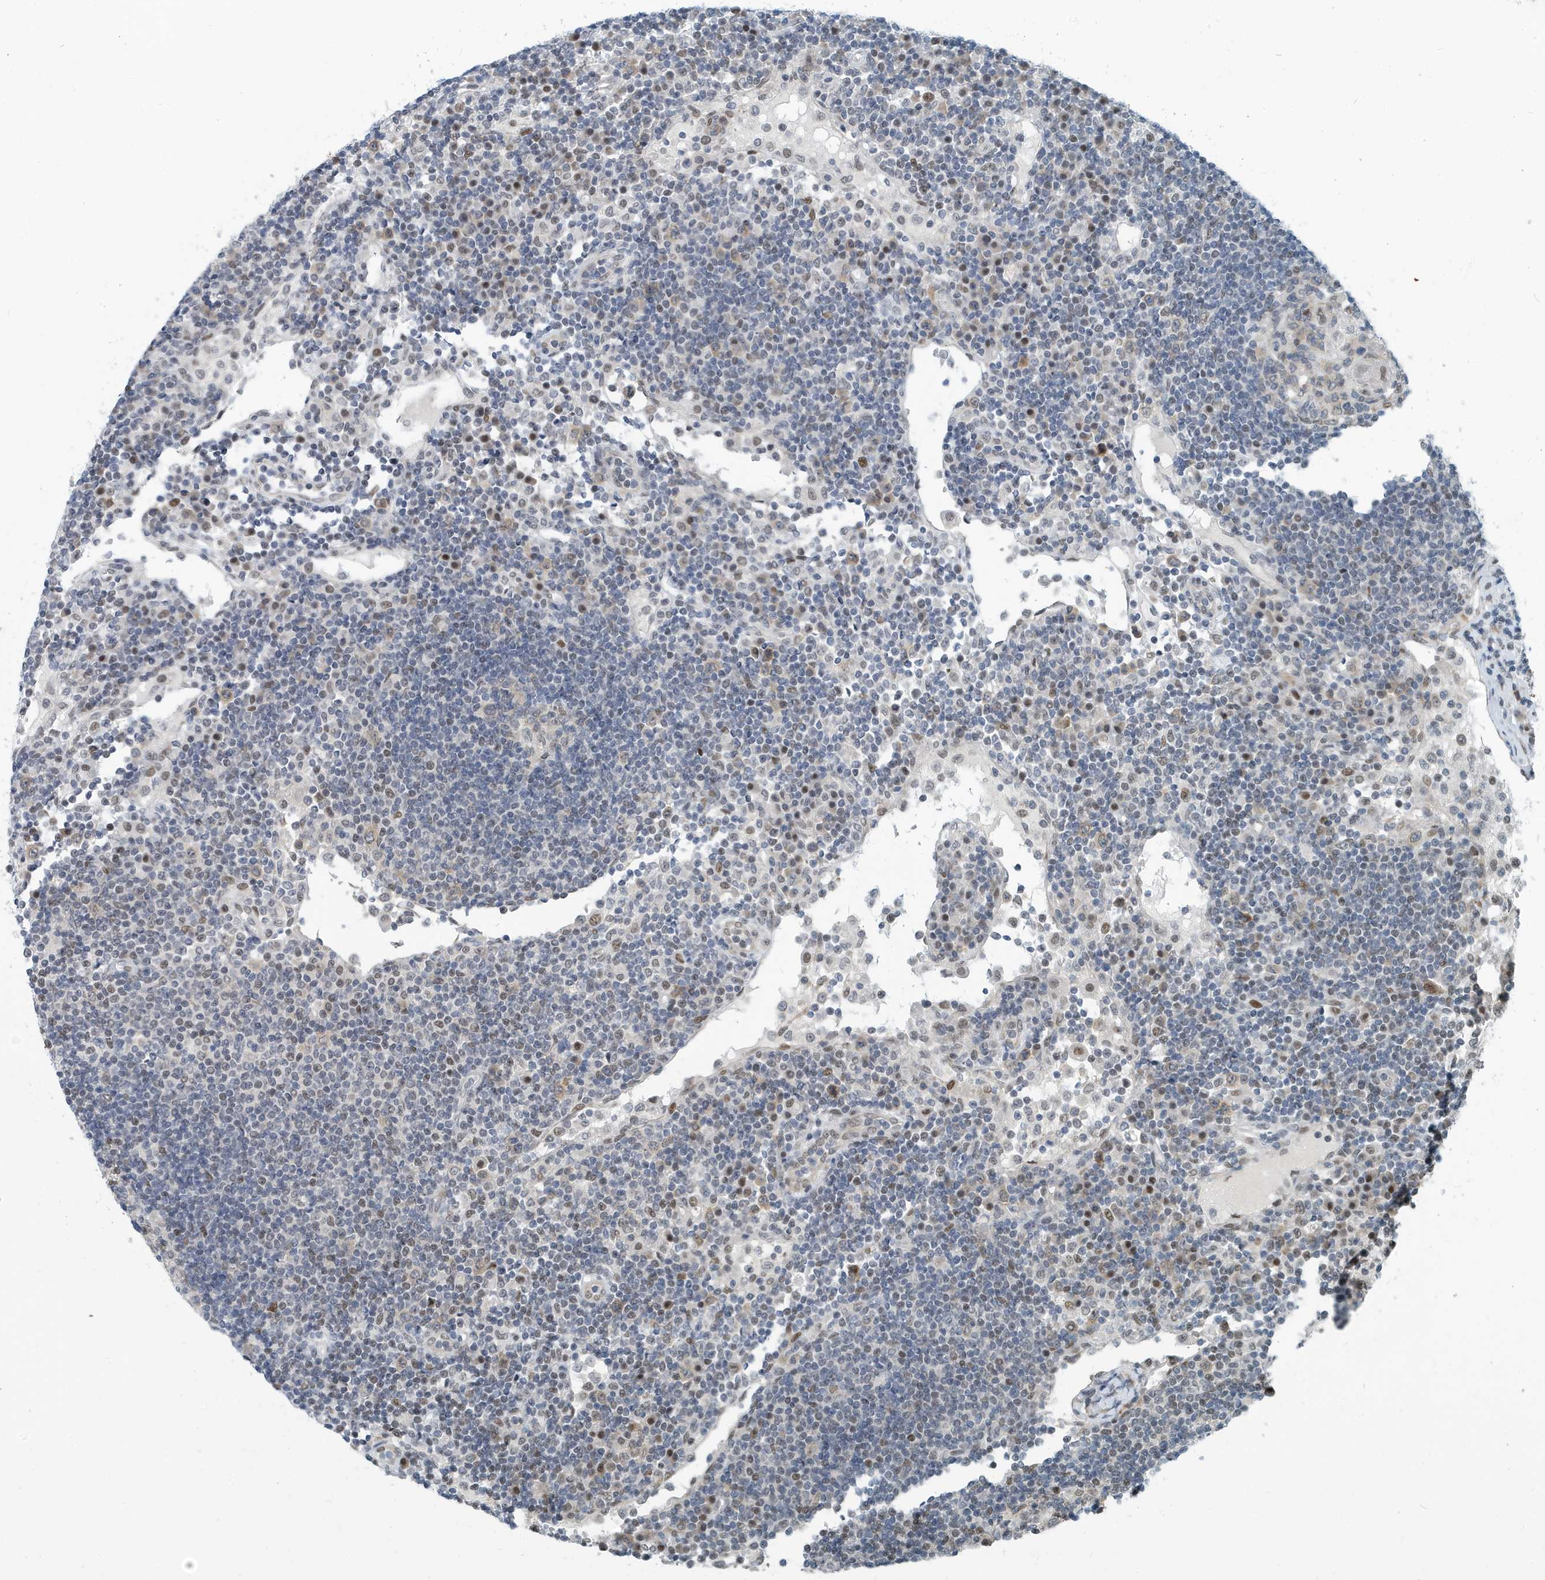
{"staining": {"intensity": "weak", "quantity": "<25%", "location": "nuclear"}, "tissue": "lymph node", "cell_type": "Germinal center cells", "image_type": "normal", "snomed": [{"axis": "morphology", "description": "Normal tissue, NOS"}, {"axis": "topography", "description": "Lymph node"}], "caption": "Photomicrograph shows no significant protein positivity in germinal center cells of normal lymph node.", "gene": "KIF15", "patient": {"sex": "female", "age": 53}}